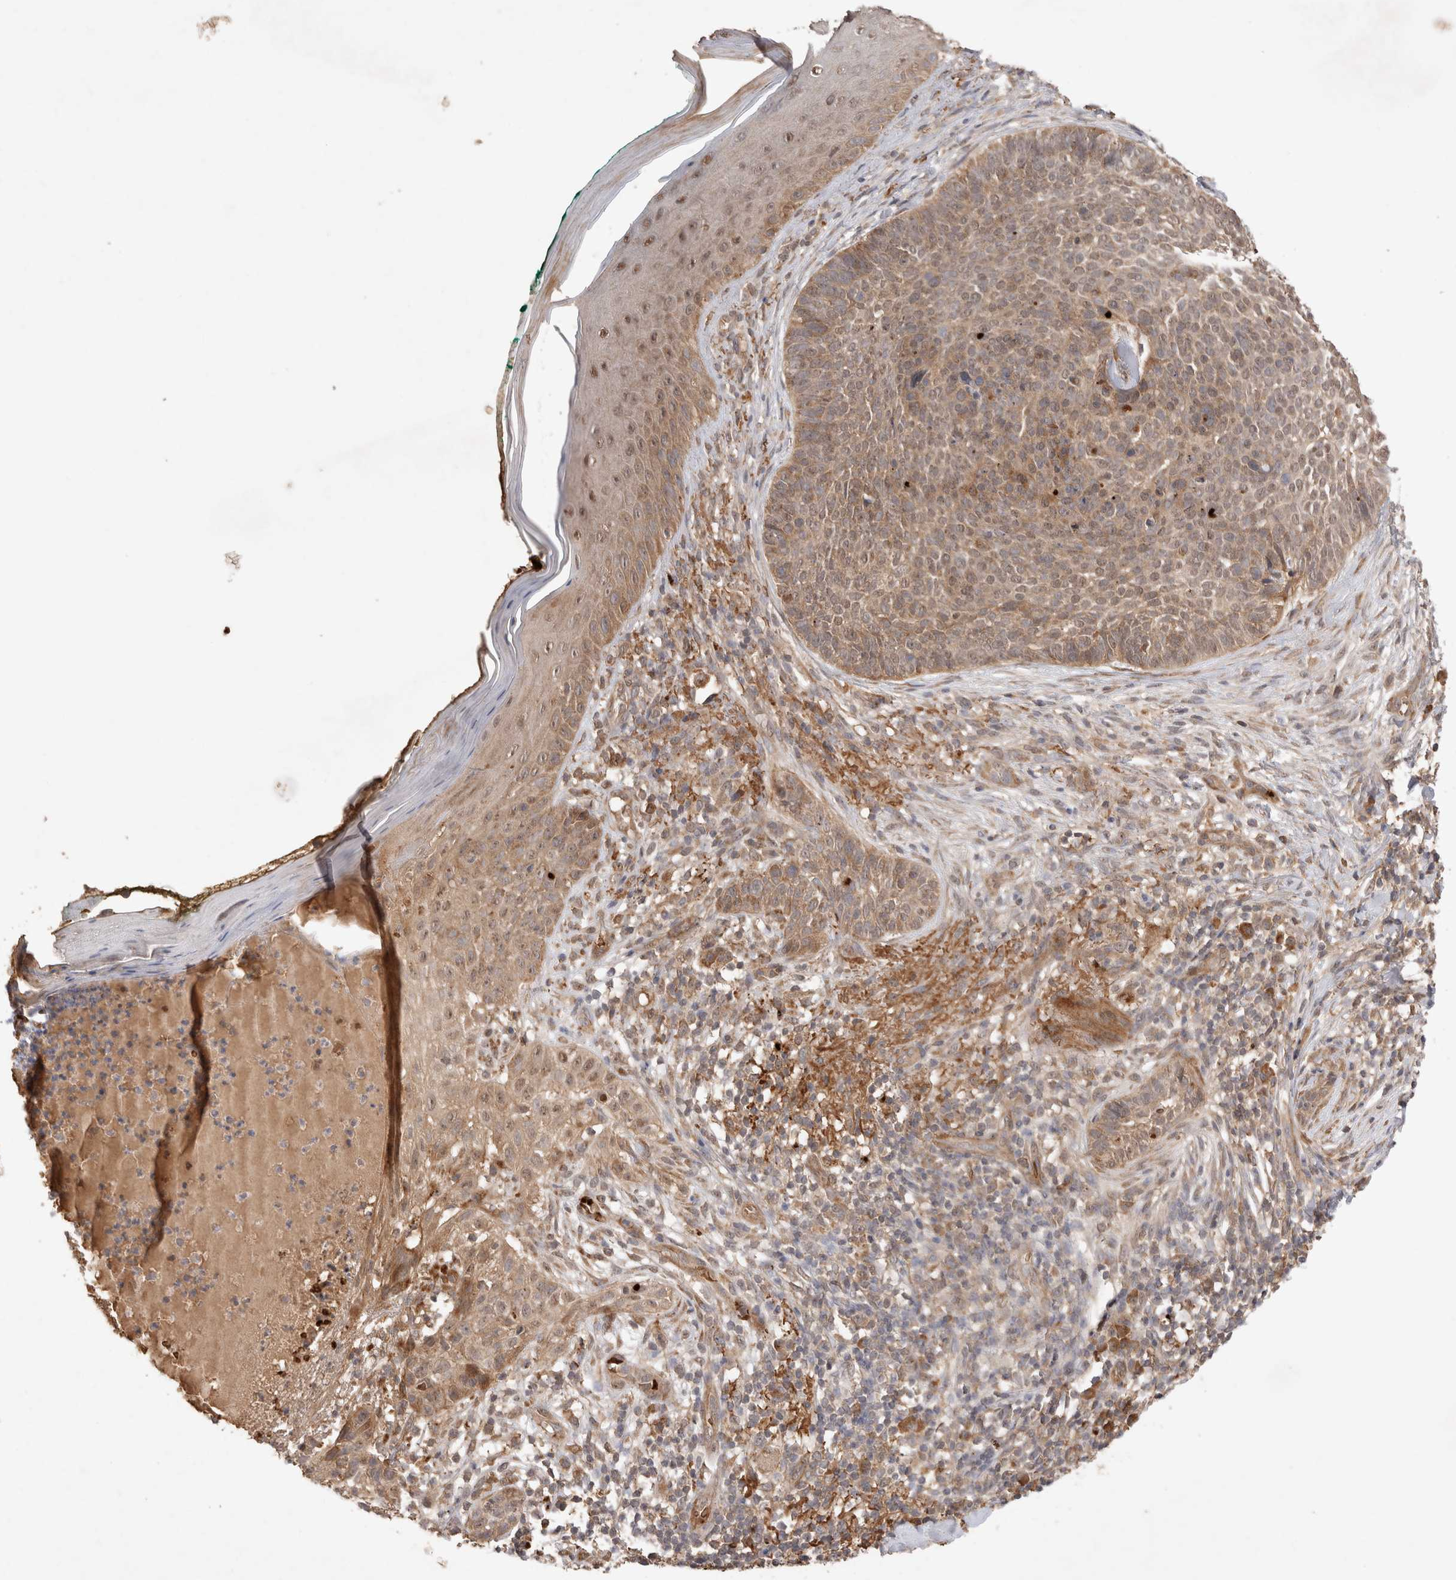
{"staining": {"intensity": "weak", "quantity": ">75%", "location": "cytoplasmic/membranous"}, "tissue": "skin cancer", "cell_type": "Tumor cells", "image_type": "cancer", "snomed": [{"axis": "morphology", "description": "Normal tissue, NOS"}, {"axis": "morphology", "description": "Basal cell carcinoma"}, {"axis": "topography", "description": "Skin"}], "caption": "Tumor cells display weak cytoplasmic/membranous expression in approximately >75% of cells in basal cell carcinoma (skin).", "gene": "FAM221A", "patient": {"sex": "male", "age": 67}}